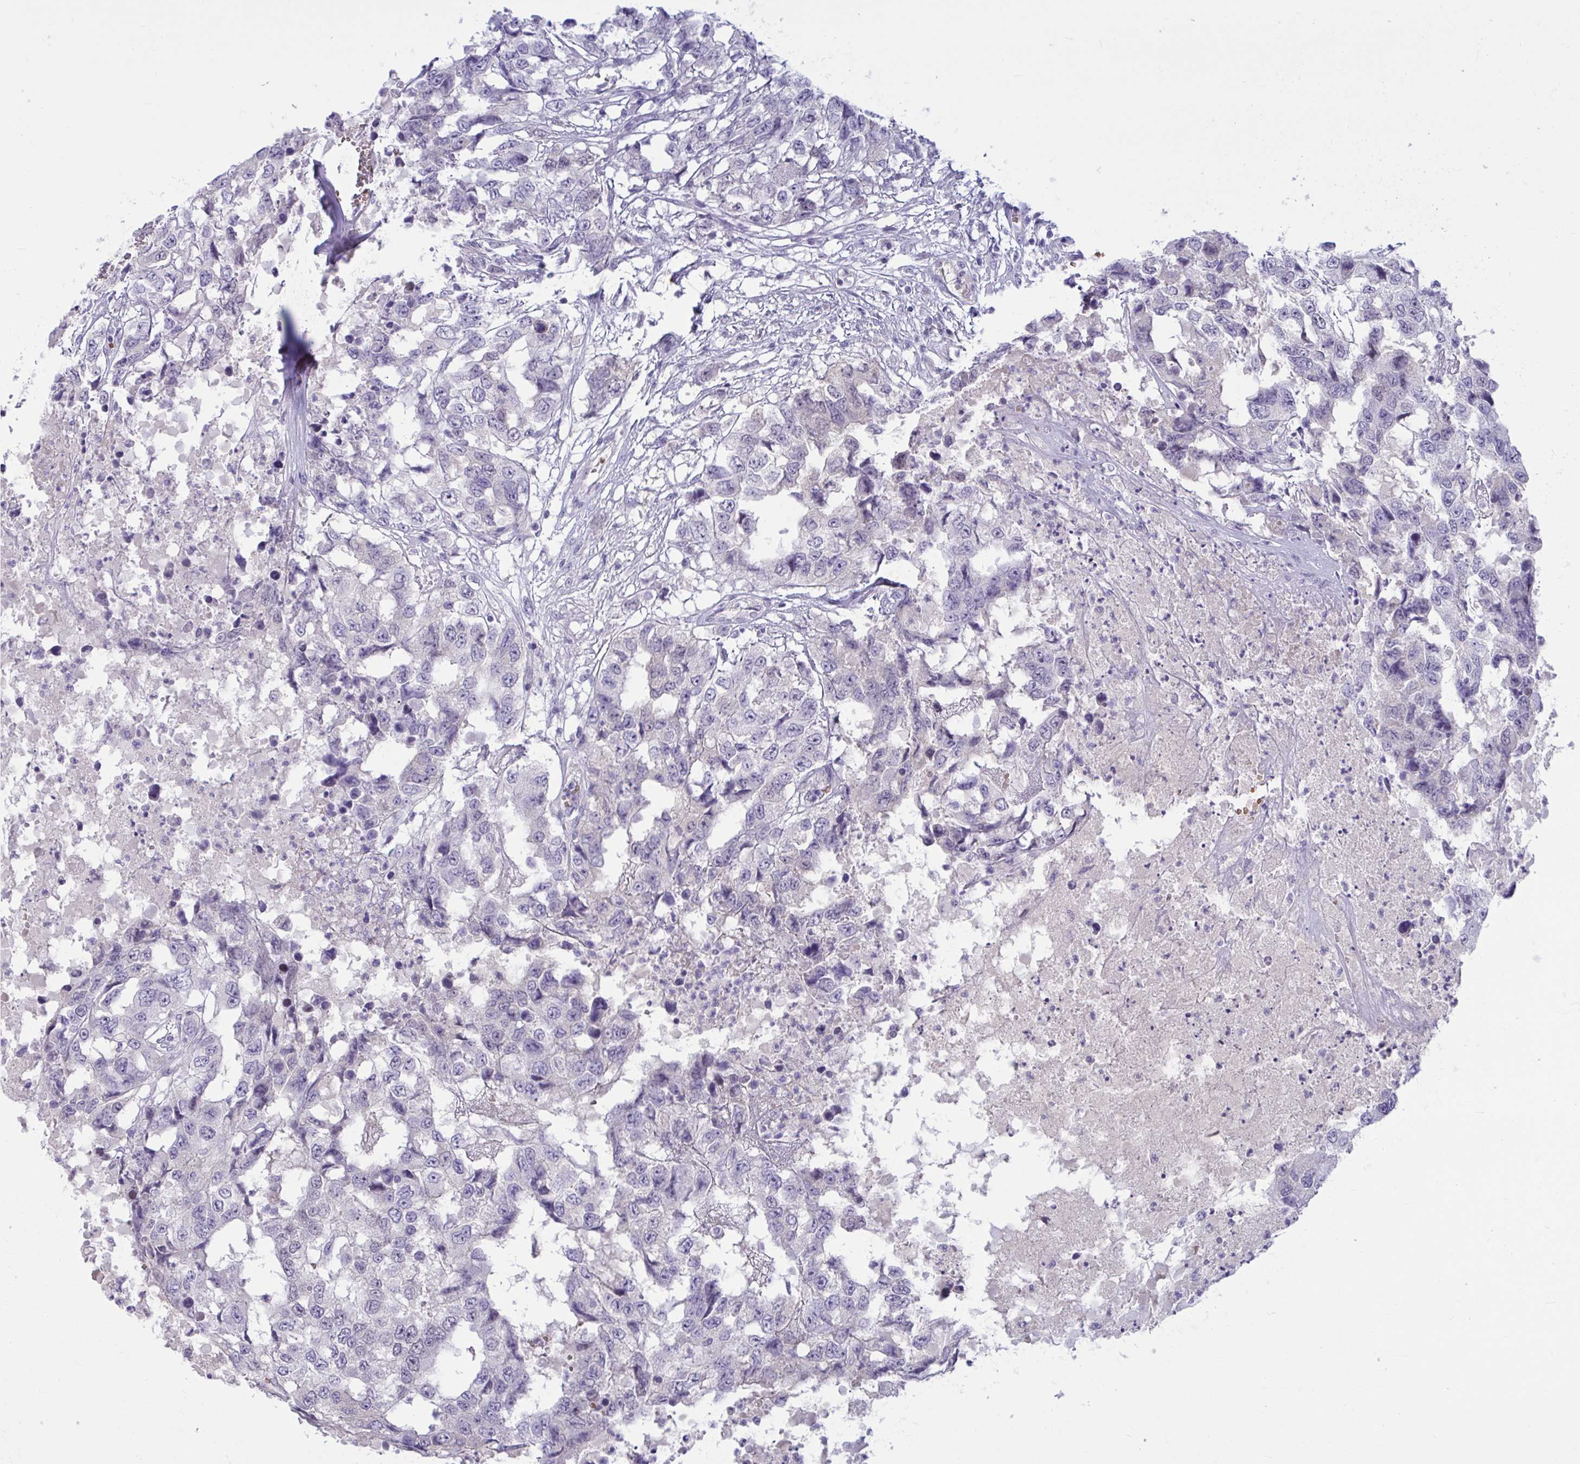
{"staining": {"intensity": "negative", "quantity": "none", "location": "none"}, "tissue": "testis cancer", "cell_type": "Tumor cells", "image_type": "cancer", "snomed": [{"axis": "morphology", "description": "Carcinoma, Embryonal, NOS"}, {"axis": "topography", "description": "Testis"}], "caption": "Immunohistochemical staining of embryonal carcinoma (testis) shows no significant staining in tumor cells.", "gene": "CNGB3", "patient": {"sex": "male", "age": 83}}